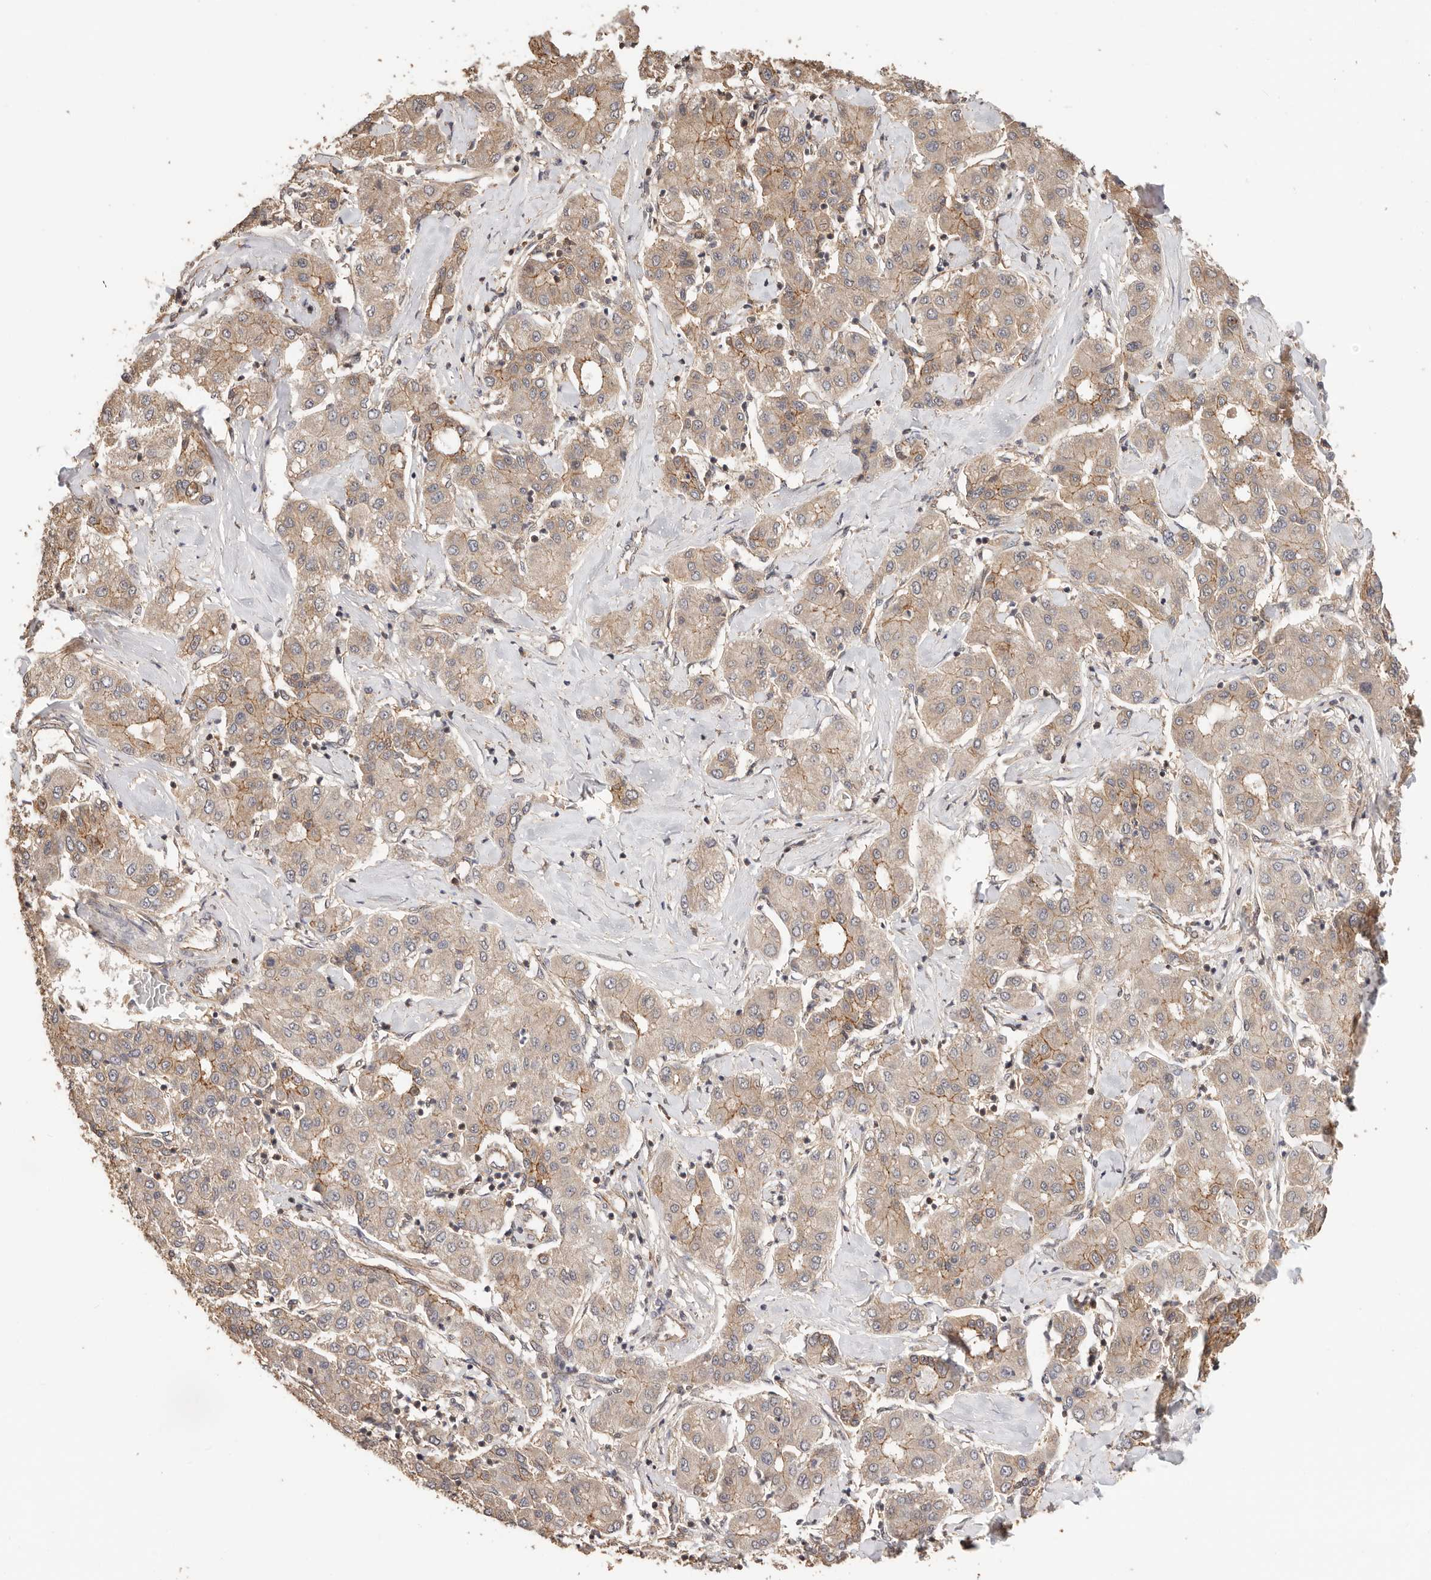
{"staining": {"intensity": "moderate", "quantity": "25%-75%", "location": "cytoplasmic/membranous"}, "tissue": "liver cancer", "cell_type": "Tumor cells", "image_type": "cancer", "snomed": [{"axis": "morphology", "description": "Carcinoma, Hepatocellular, NOS"}, {"axis": "topography", "description": "Liver"}], "caption": "Tumor cells display medium levels of moderate cytoplasmic/membranous positivity in approximately 25%-75% of cells in hepatocellular carcinoma (liver). Using DAB (brown) and hematoxylin (blue) stains, captured at high magnification using brightfield microscopy.", "gene": "AFDN", "patient": {"sex": "male", "age": 65}}